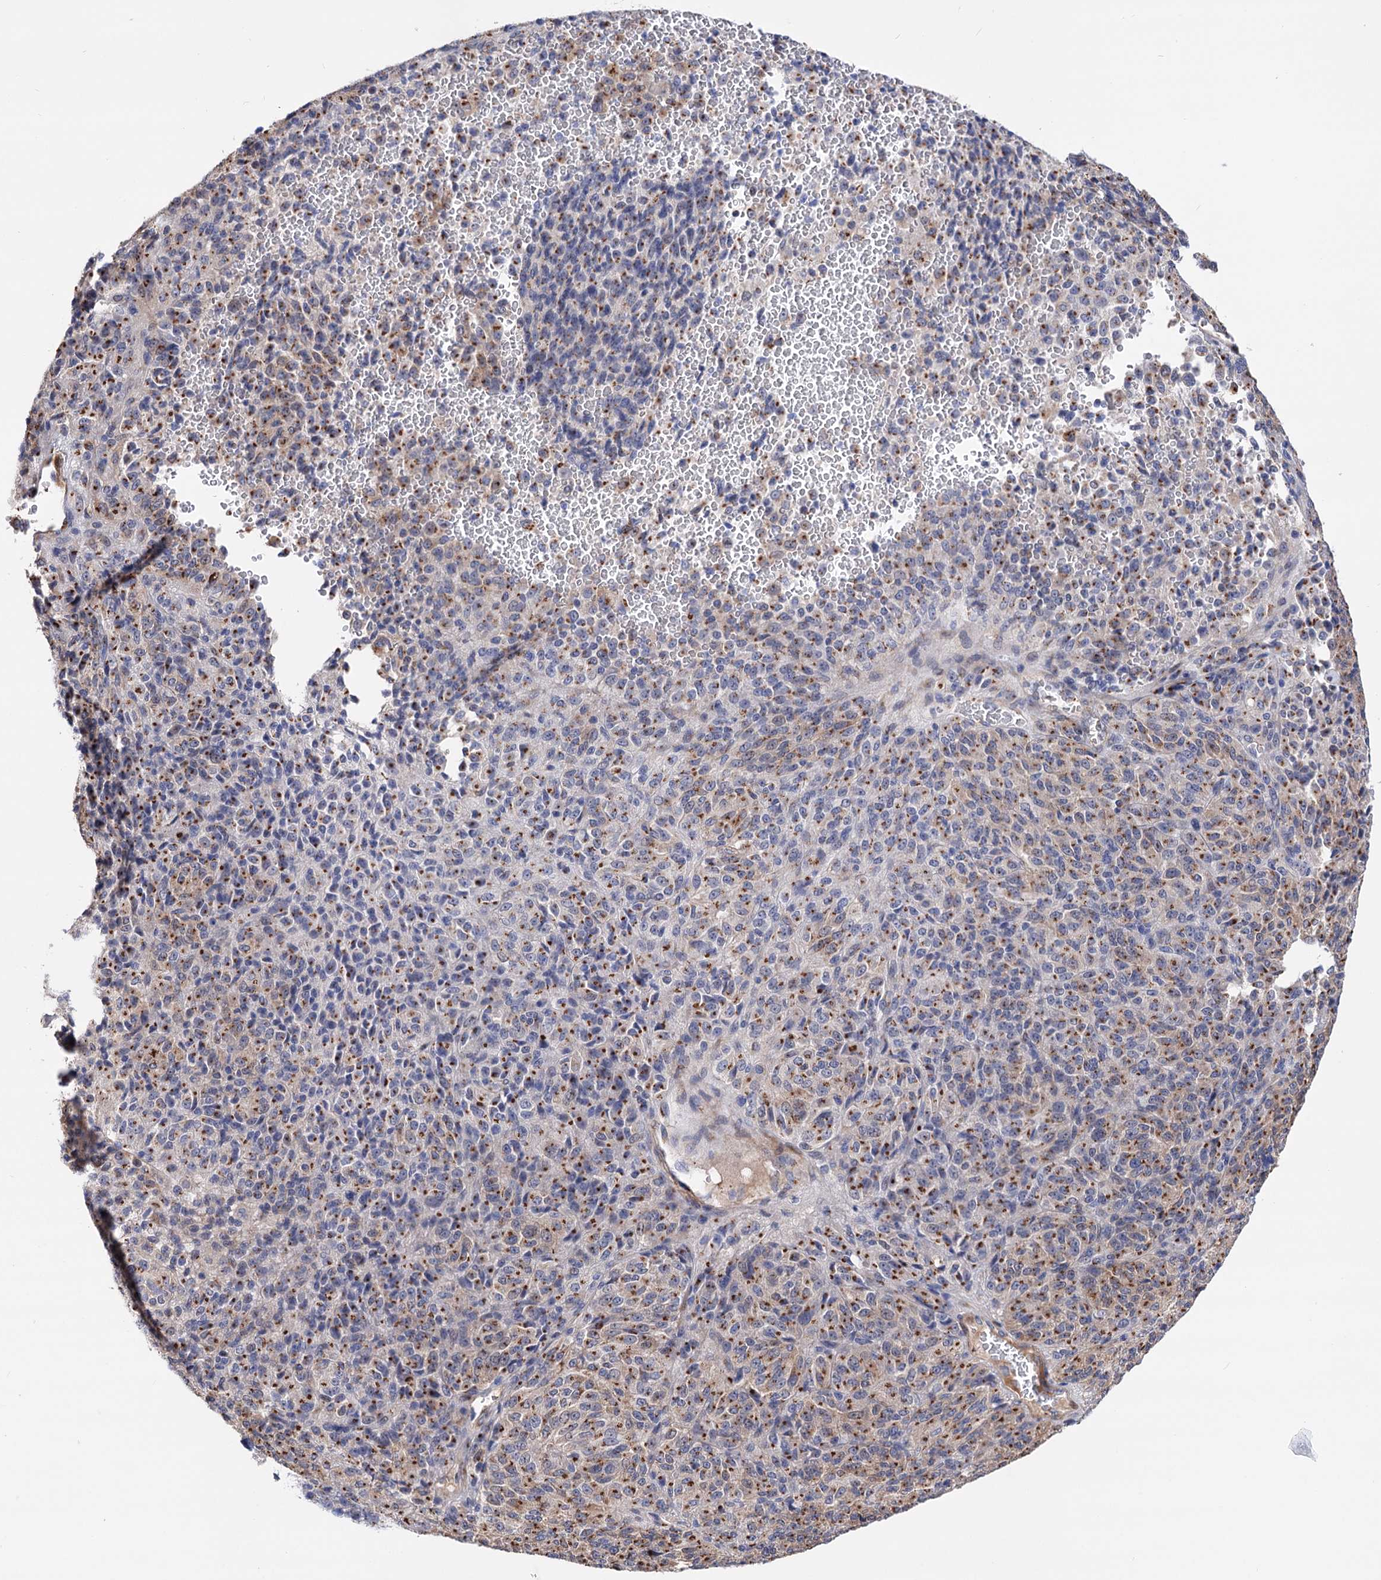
{"staining": {"intensity": "moderate", "quantity": "25%-75%", "location": "cytoplasmic/membranous"}, "tissue": "melanoma", "cell_type": "Tumor cells", "image_type": "cancer", "snomed": [{"axis": "morphology", "description": "Malignant melanoma, Metastatic site"}, {"axis": "topography", "description": "Brain"}], "caption": "Moderate cytoplasmic/membranous positivity is identified in about 25%-75% of tumor cells in melanoma. The staining was performed using DAB, with brown indicating positive protein expression. Nuclei are stained blue with hematoxylin.", "gene": "C11orf96", "patient": {"sex": "female", "age": 56}}